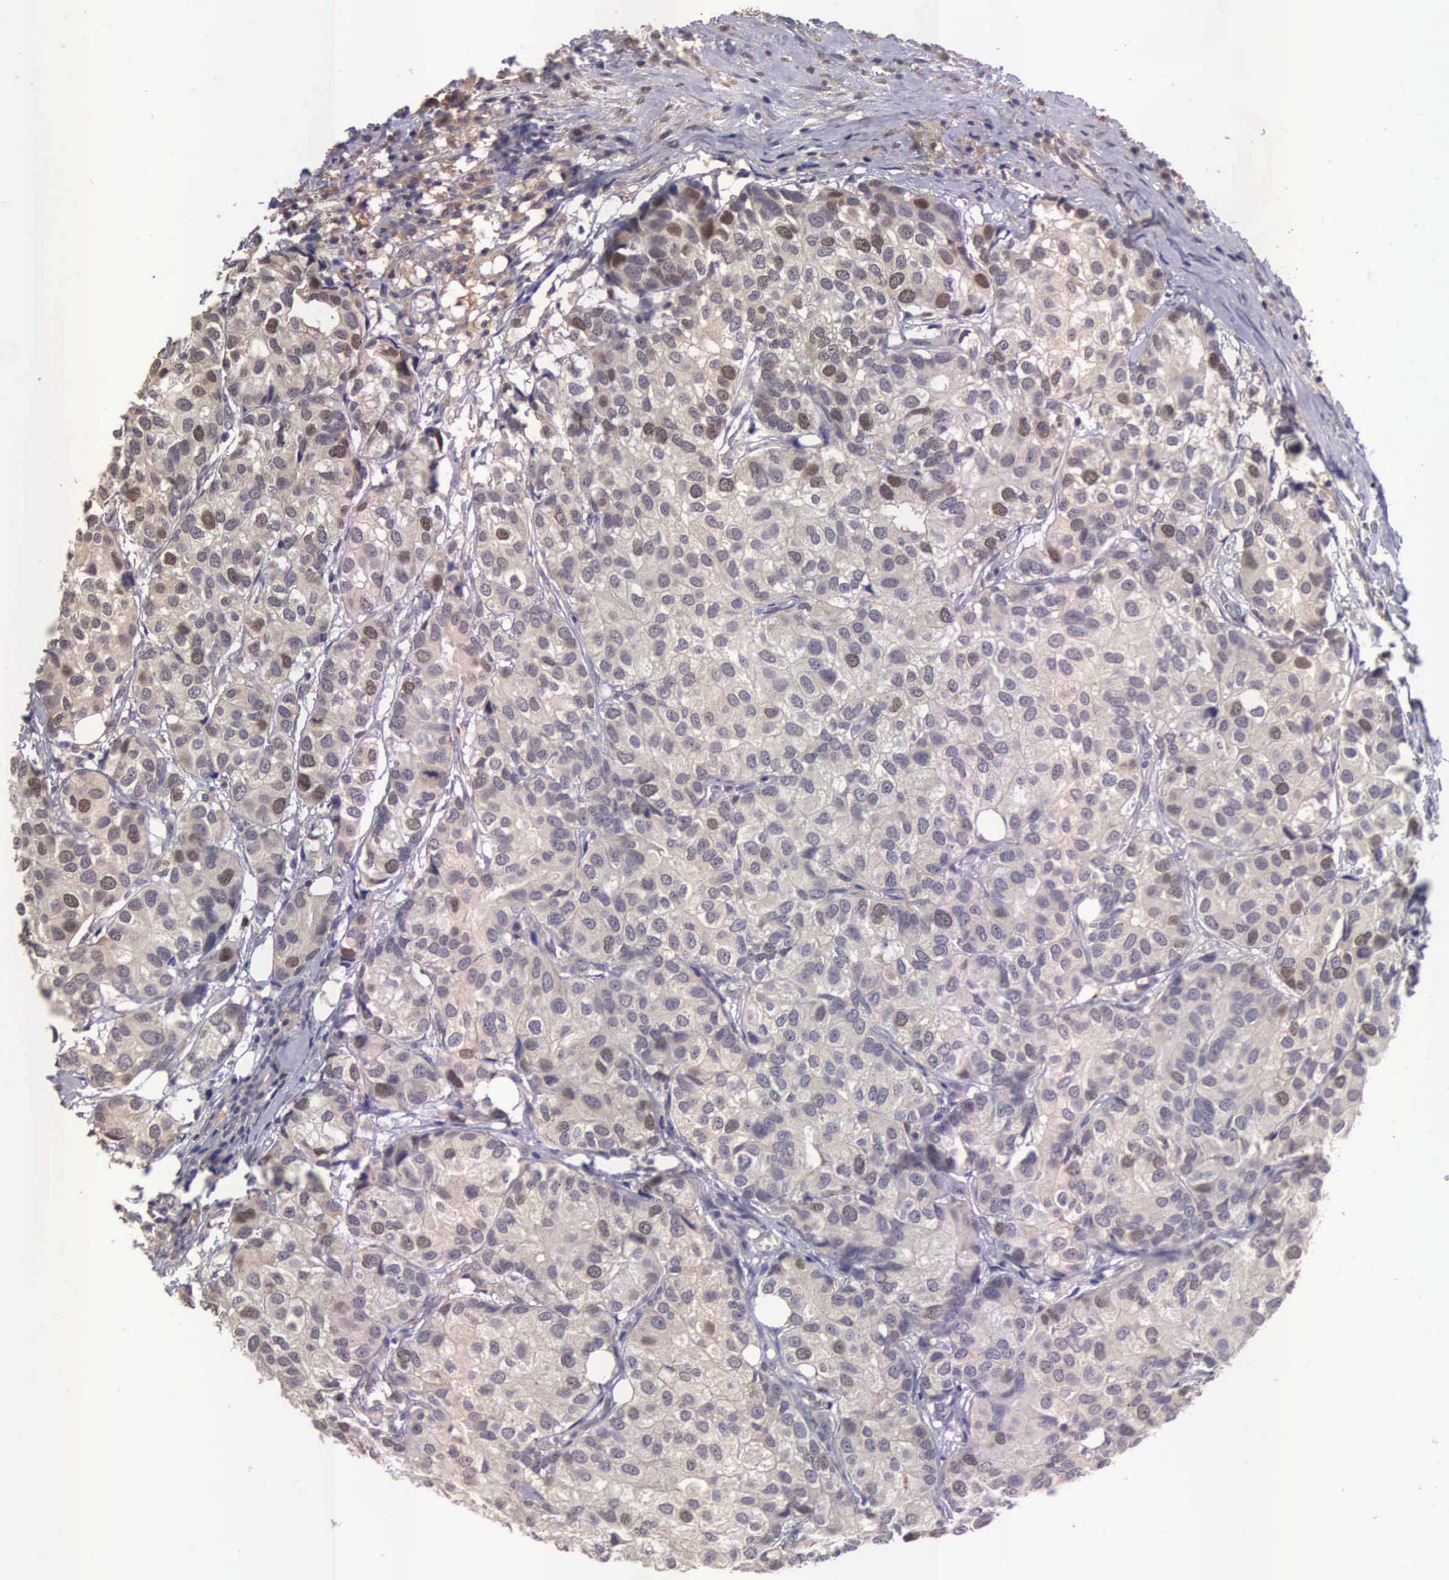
{"staining": {"intensity": "weak", "quantity": ">75%", "location": "cytoplasmic/membranous,nuclear"}, "tissue": "breast cancer", "cell_type": "Tumor cells", "image_type": "cancer", "snomed": [{"axis": "morphology", "description": "Duct carcinoma"}, {"axis": "topography", "description": "Breast"}], "caption": "DAB (3,3'-diaminobenzidine) immunohistochemical staining of human breast cancer shows weak cytoplasmic/membranous and nuclear protein positivity in approximately >75% of tumor cells. (DAB = brown stain, brightfield microscopy at high magnification).", "gene": "CDC45", "patient": {"sex": "female", "age": 68}}